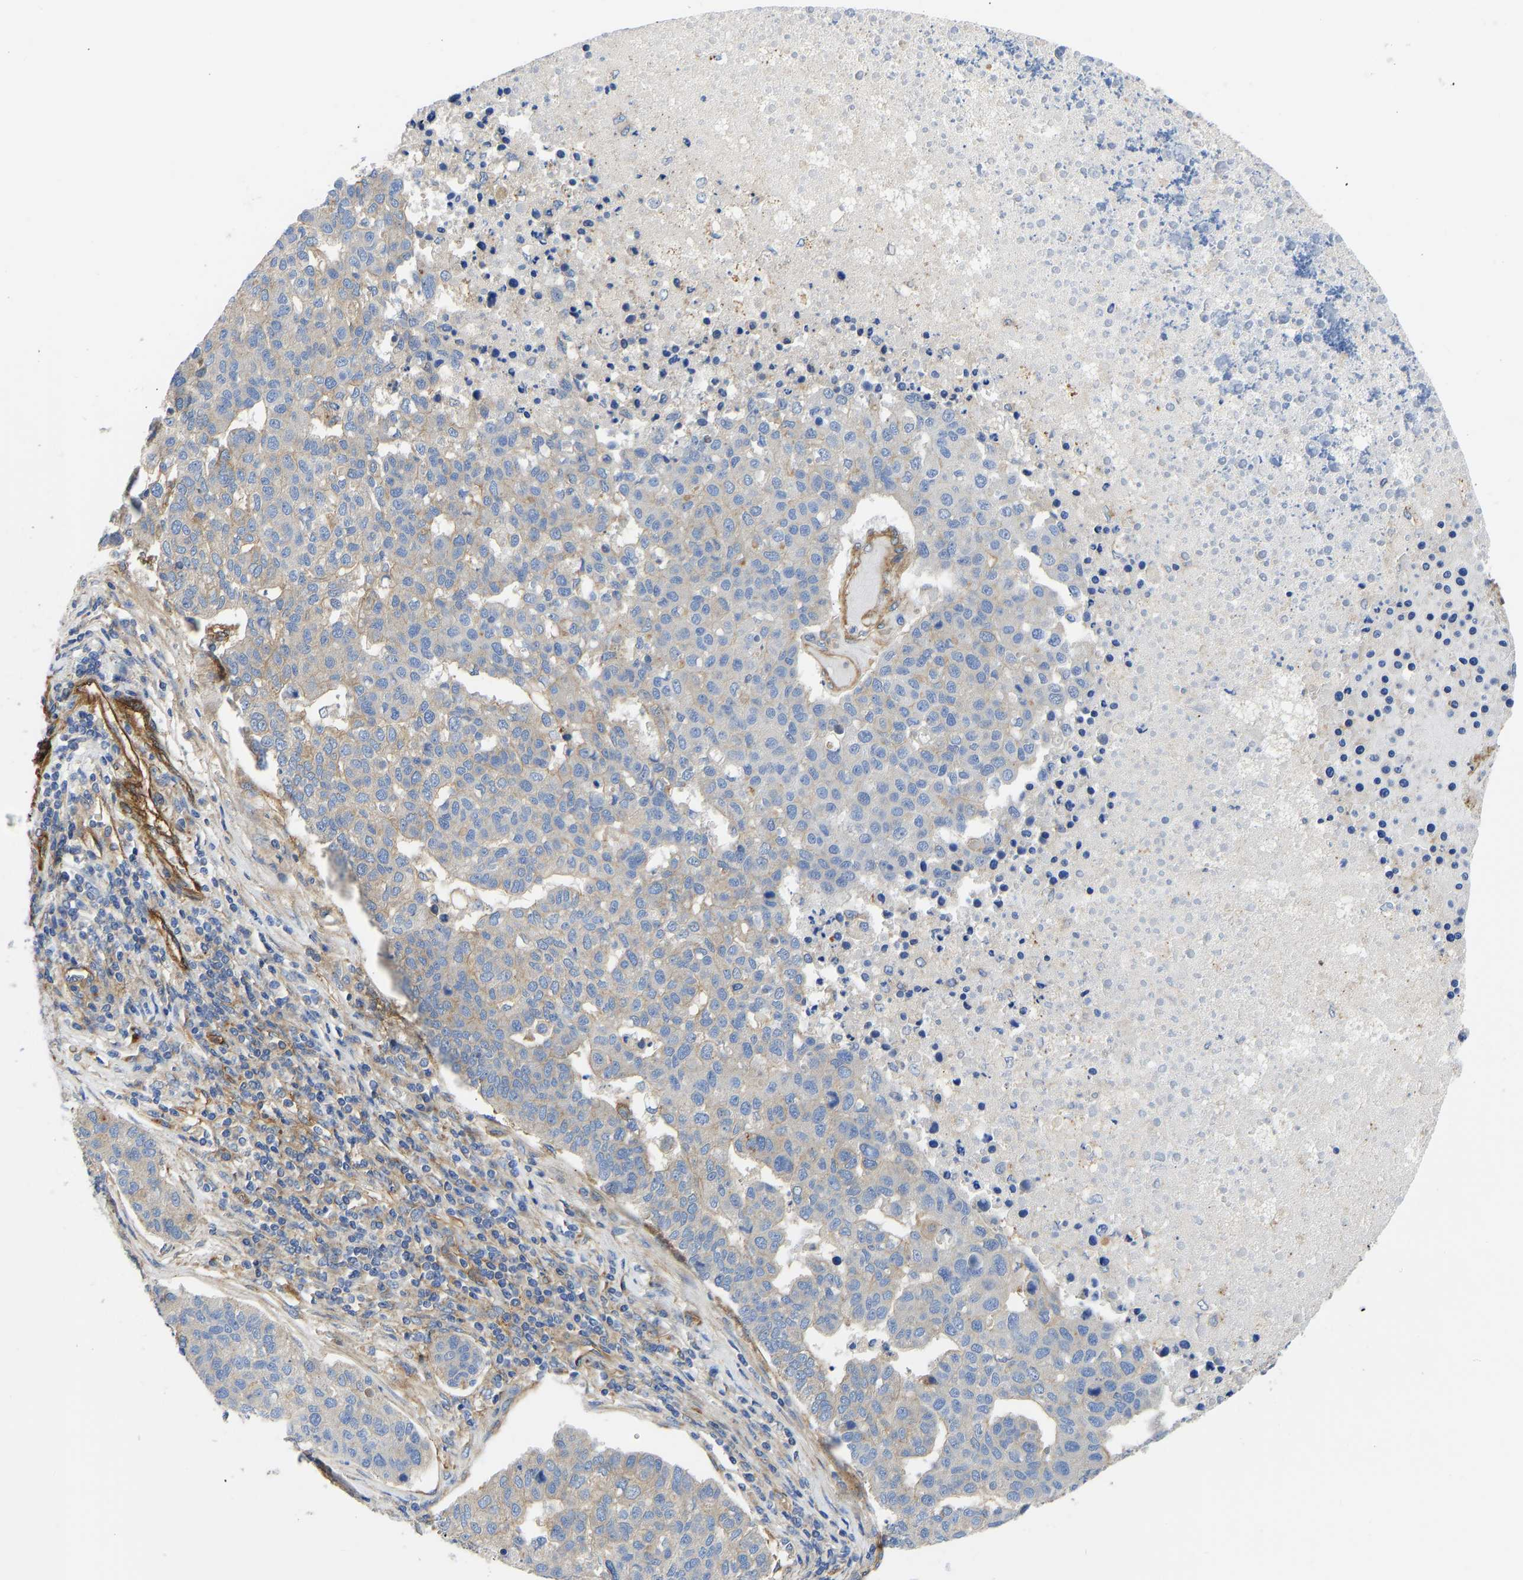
{"staining": {"intensity": "weak", "quantity": "<25%", "location": "cytoplasmic/membranous"}, "tissue": "pancreatic cancer", "cell_type": "Tumor cells", "image_type": "cancer", "snomed": [{"axis": "morphology", "description": "Adenocarcinoma, NOS"}, {"axis": "topography", "description": "Pancreas"}], "caption": "Pancreatic adenocarcinoma was stained to show a protein in brown. There is no significant staining in tumor cells.", "gene": "MYO1C", "patient": {"sex": "female", "age": 61}}